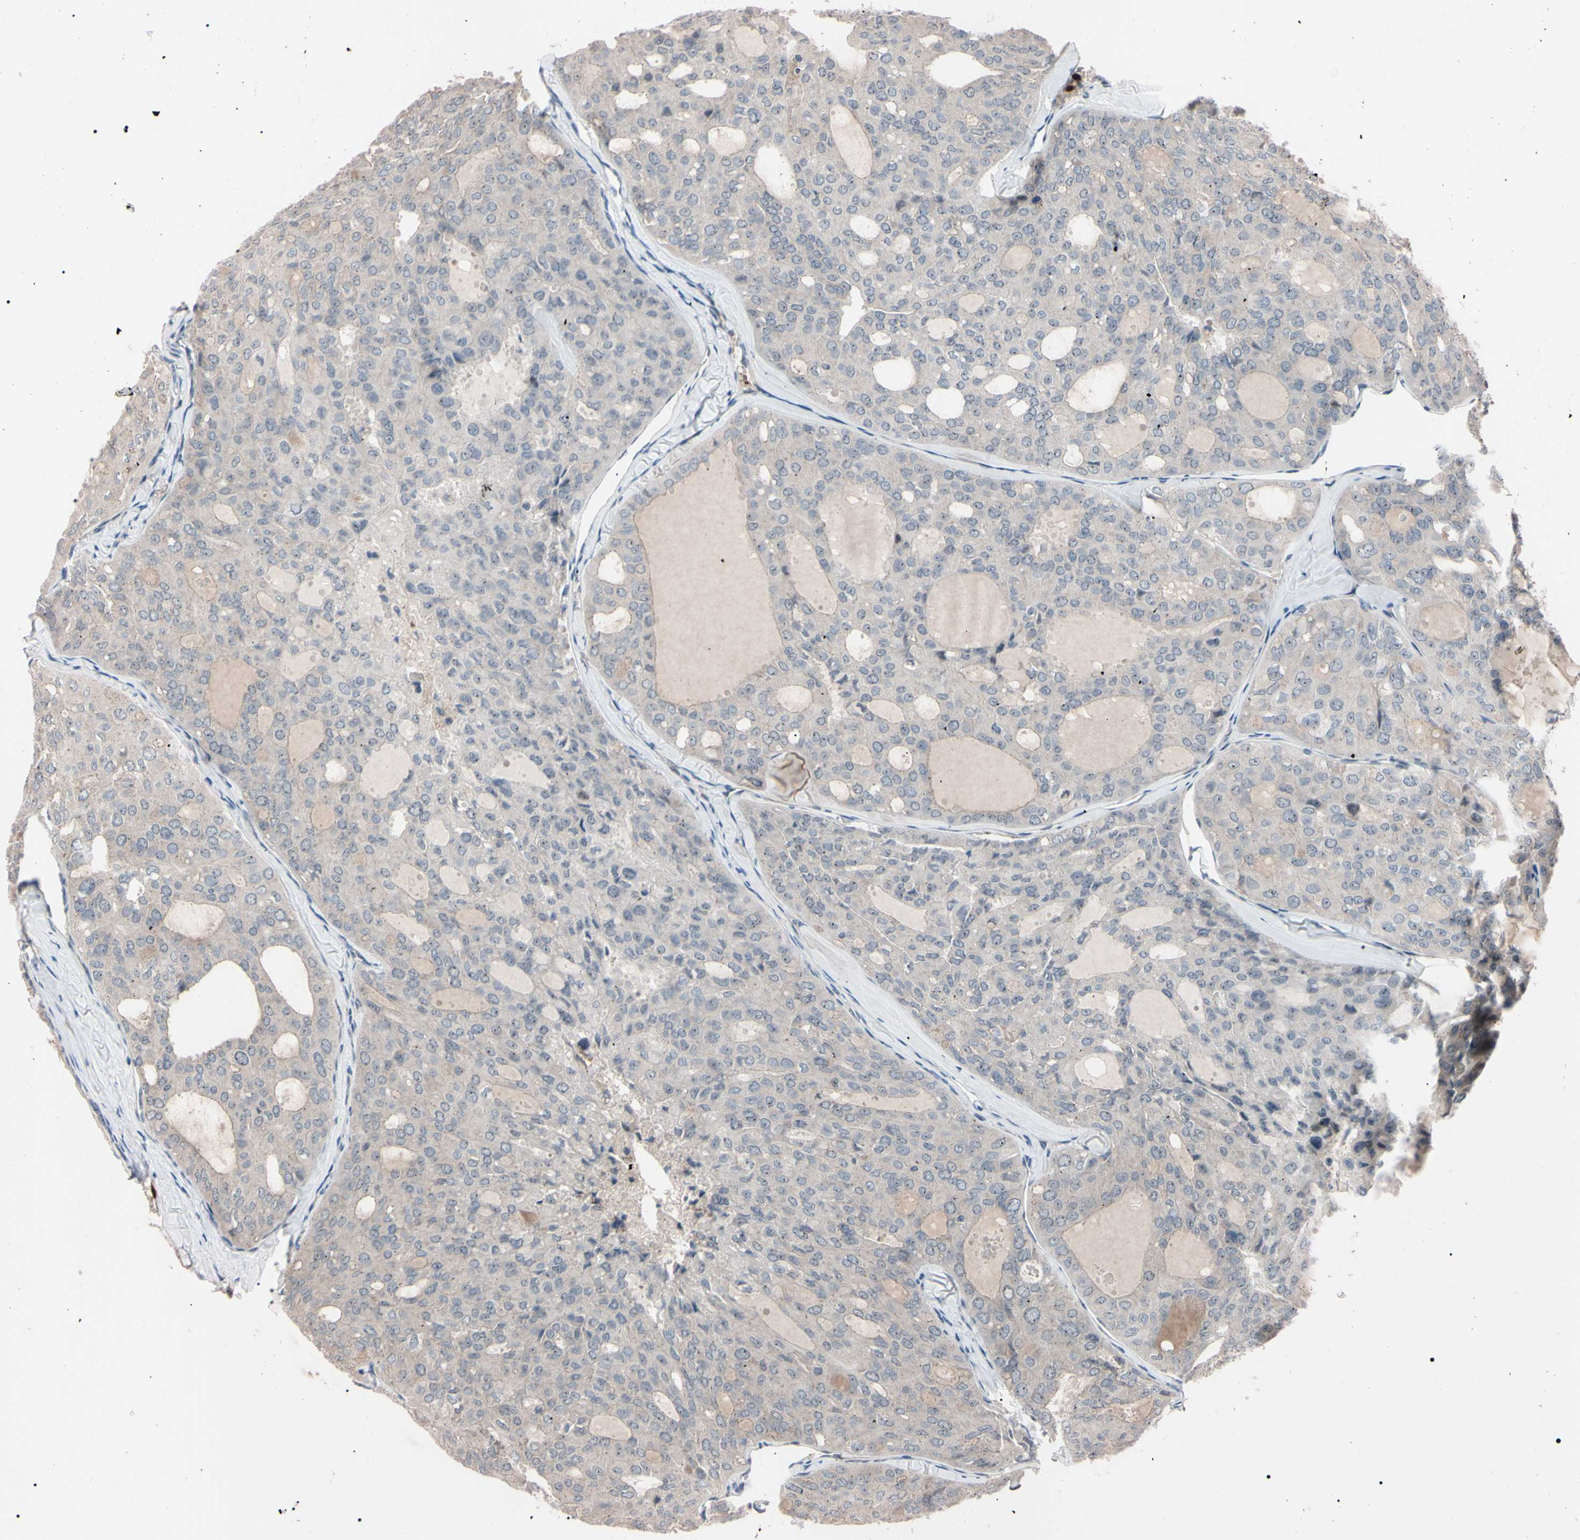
{"staining": {"intensity": "weak", "quantity": ">75%", "location": "cytoplasmic/membranous"}, "tissue": "thyroid cancer", "cell_type": "Tumor cells", "image_type": "cancer", "snomed": [{"axis": "morphology", "description": "Follicular adenoma carcinoma, NOS"}, {"axis": "topography", "description": "Thyroid gland"}], "caption": "Tumor cells display low levels of weak cytoplasmic/membranous staining in about >75% of cells in human thyroid cancer. (DAB IHC with brightfield microscopy, high magnification).", "gene": "TRAF5", "patient": {"sex": "male", "age": 75}}